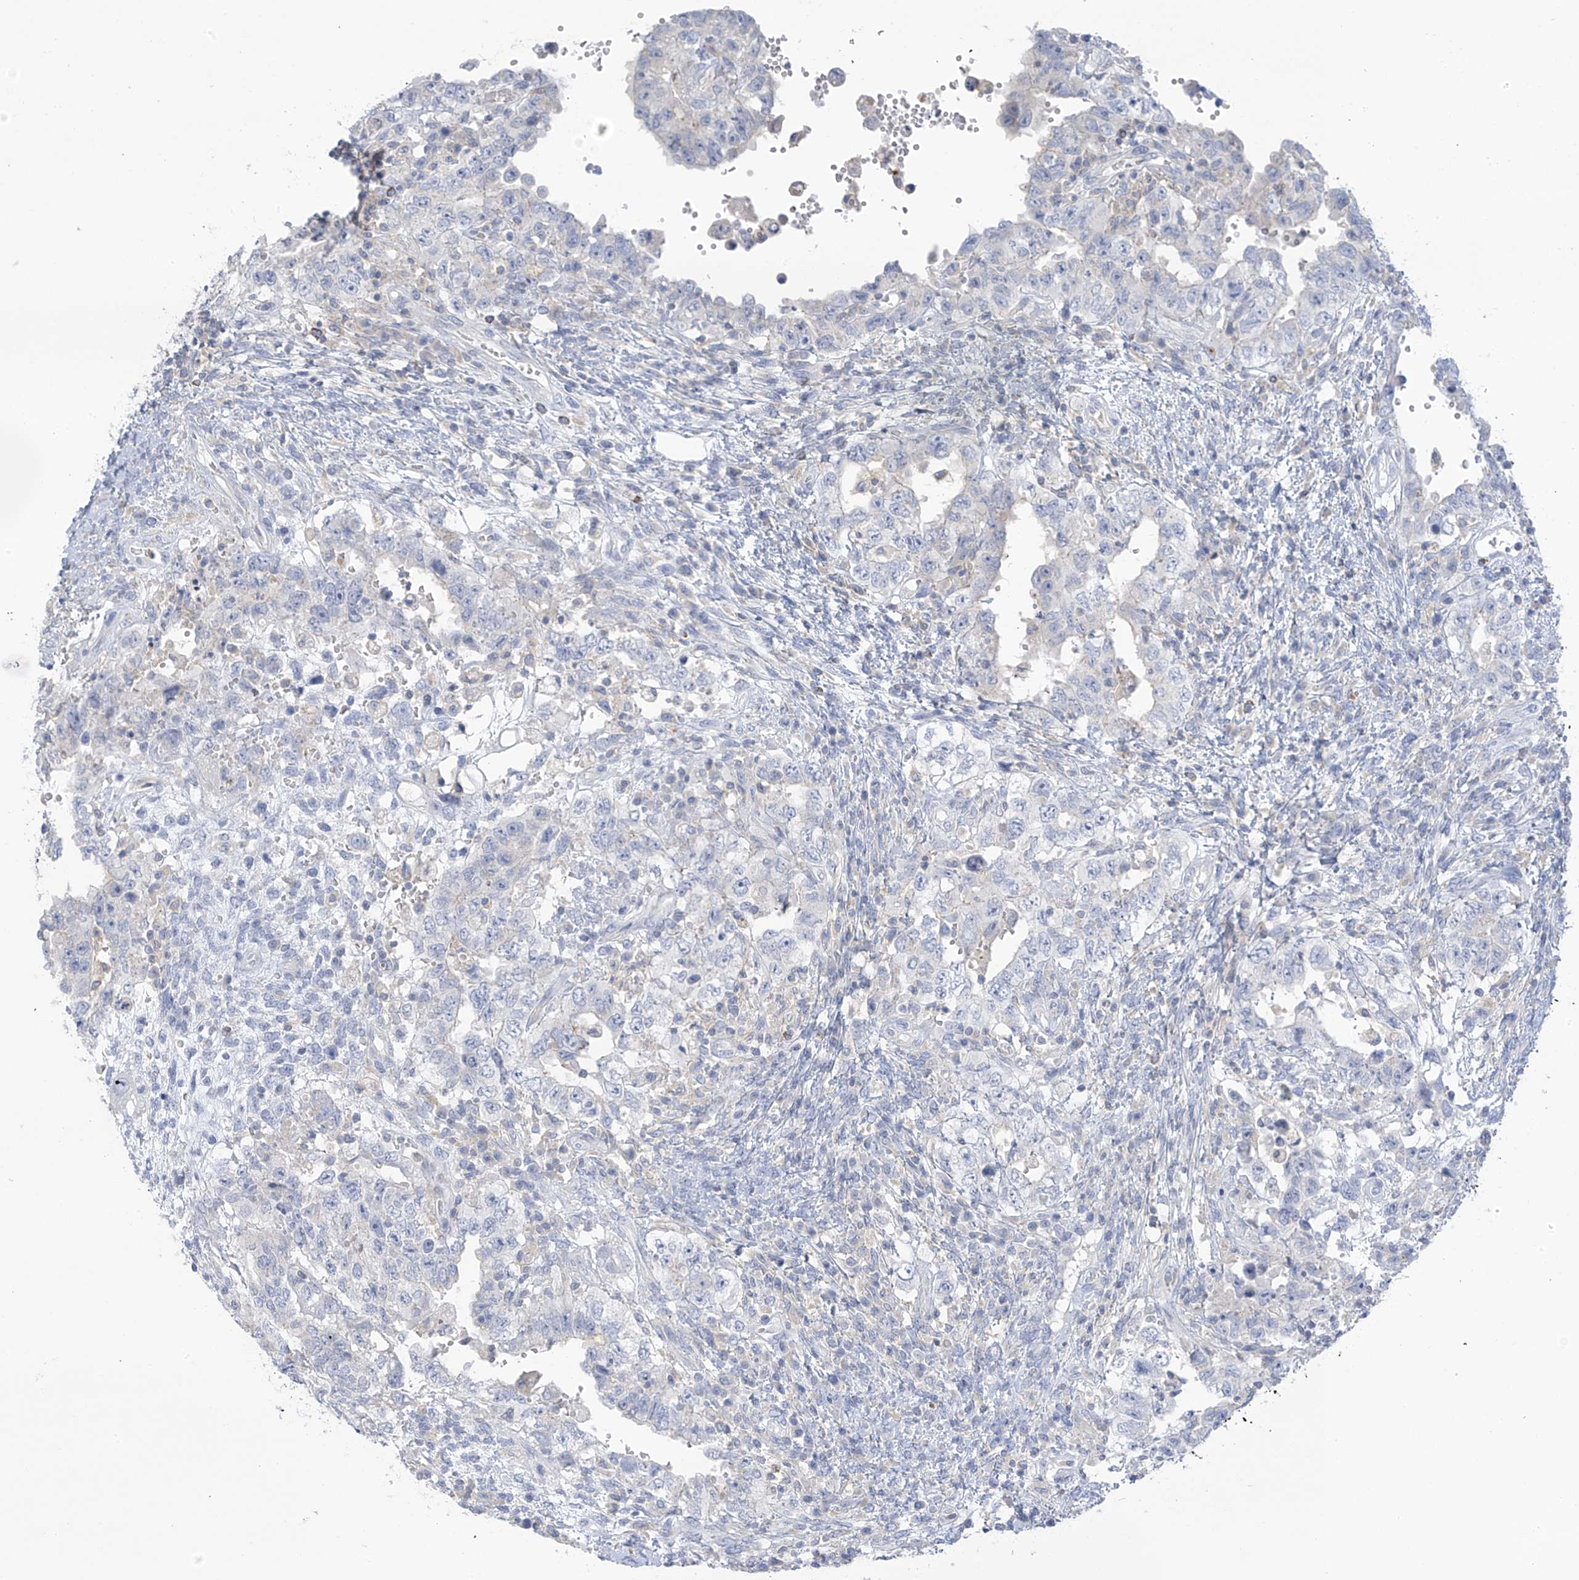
{"staining": {"intensity": "negative", "quantity": "none", "location": "none"}, "tissue": "testis cancer", "cell_type": "Tumor cells", "image_type": "cancer", "snomed": [{"axis": "morphology", "description": "Carcinoma, Embryonal, NOS"}, {"axis": "topography", "description": "Testis"}], "caption": "Protein analysis of testis cancer displays no significant positivity in tumor cells.", "gene": "SLC6A12", "patient": {"sex": "male", "age": 26}}